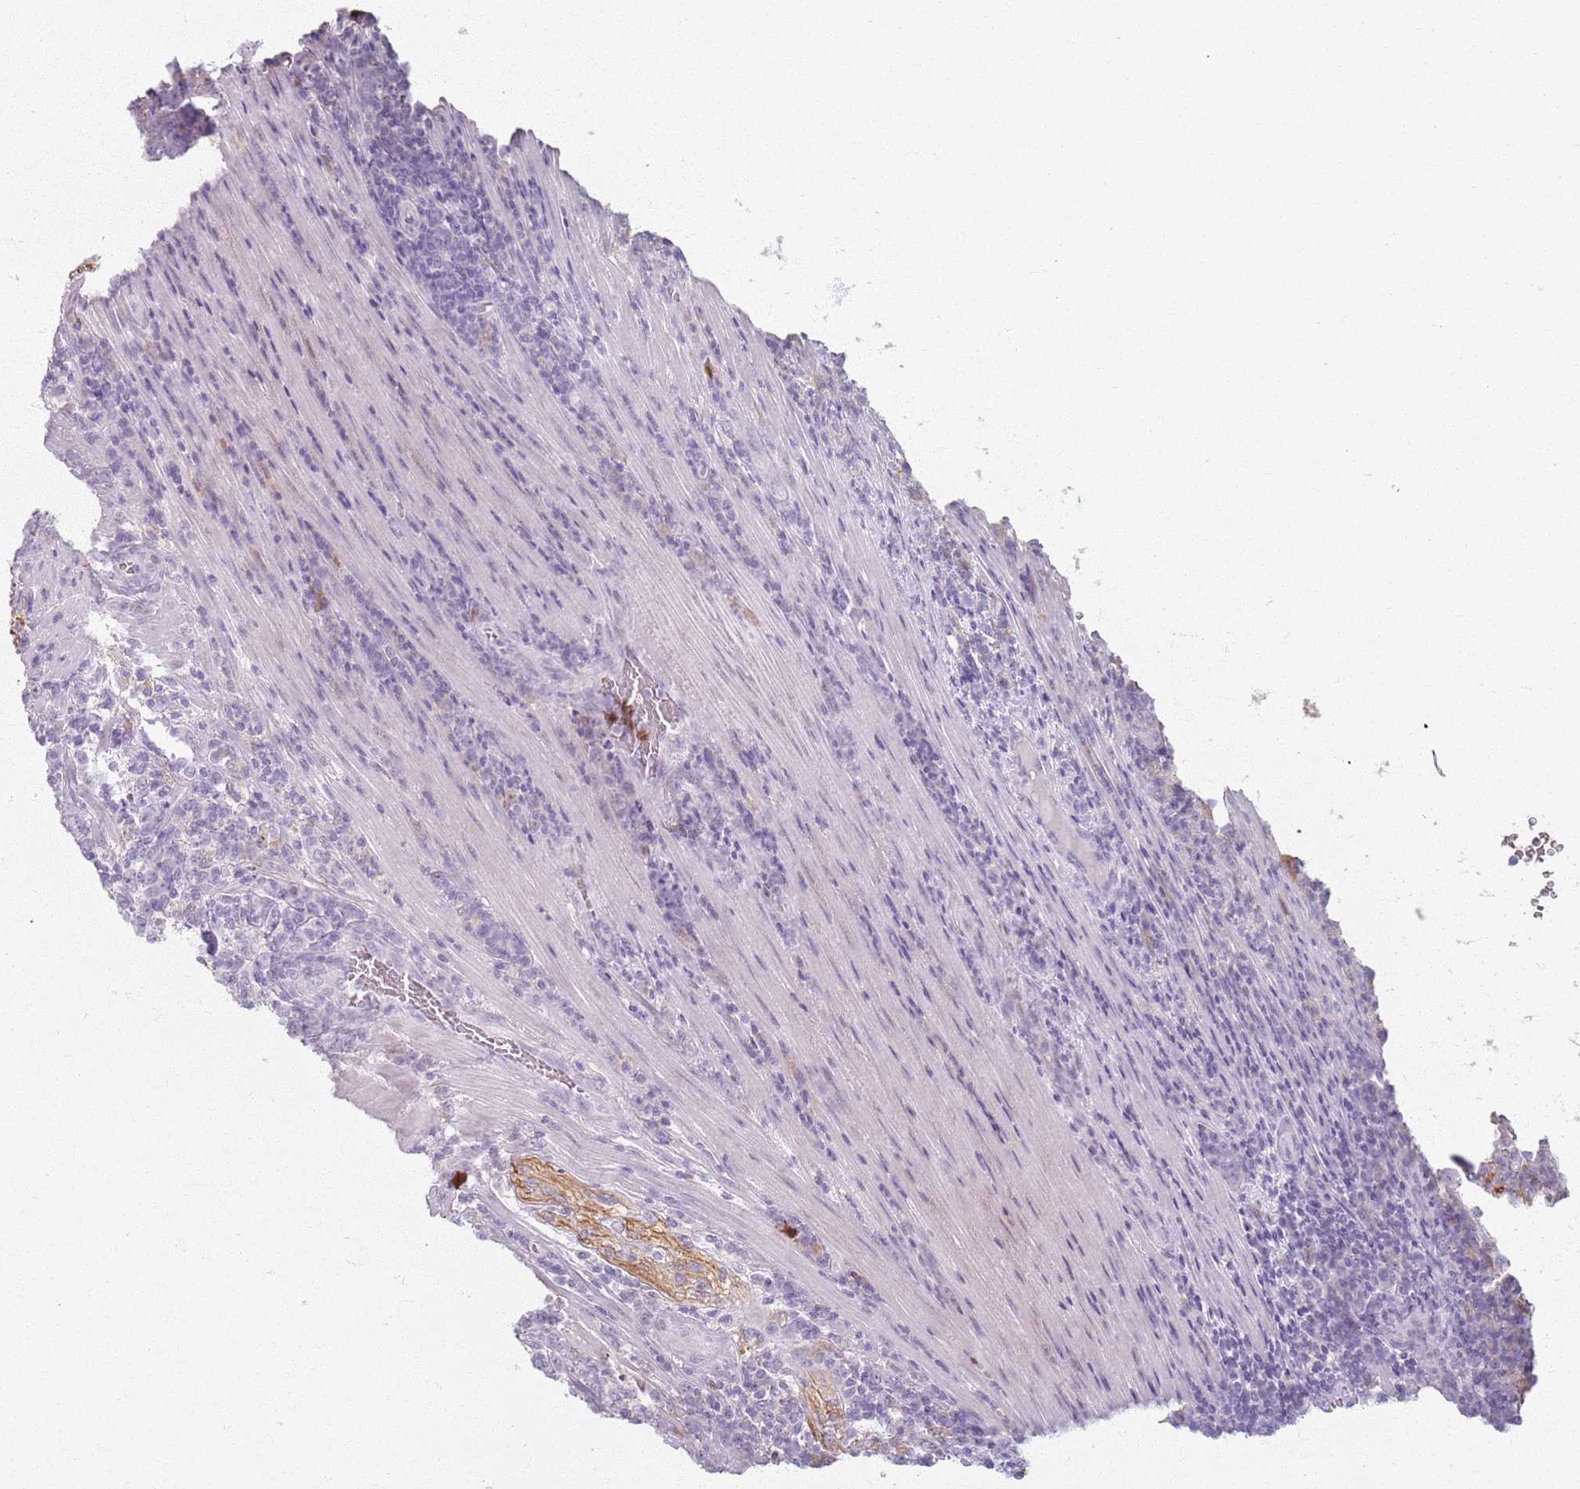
{"staining": {"intensity": "negative", "quantity": "none", "location": "none"}, "tissue": "lymphoma", "cell_type": "Tumor cells", "image_type": "cancer", "snomed": [{"axis": "morphology", "description": "Malignant lymphoma, non-Hodgkin's type, High grade"}, {"axis": "topography", "description": "Small intestine"}], "caption": "The IHC image has no significant staining in tumor cells of lymphoma tissue.", "gene": "GDPGP1", "patient": {"sex": "male", "age": 8}}